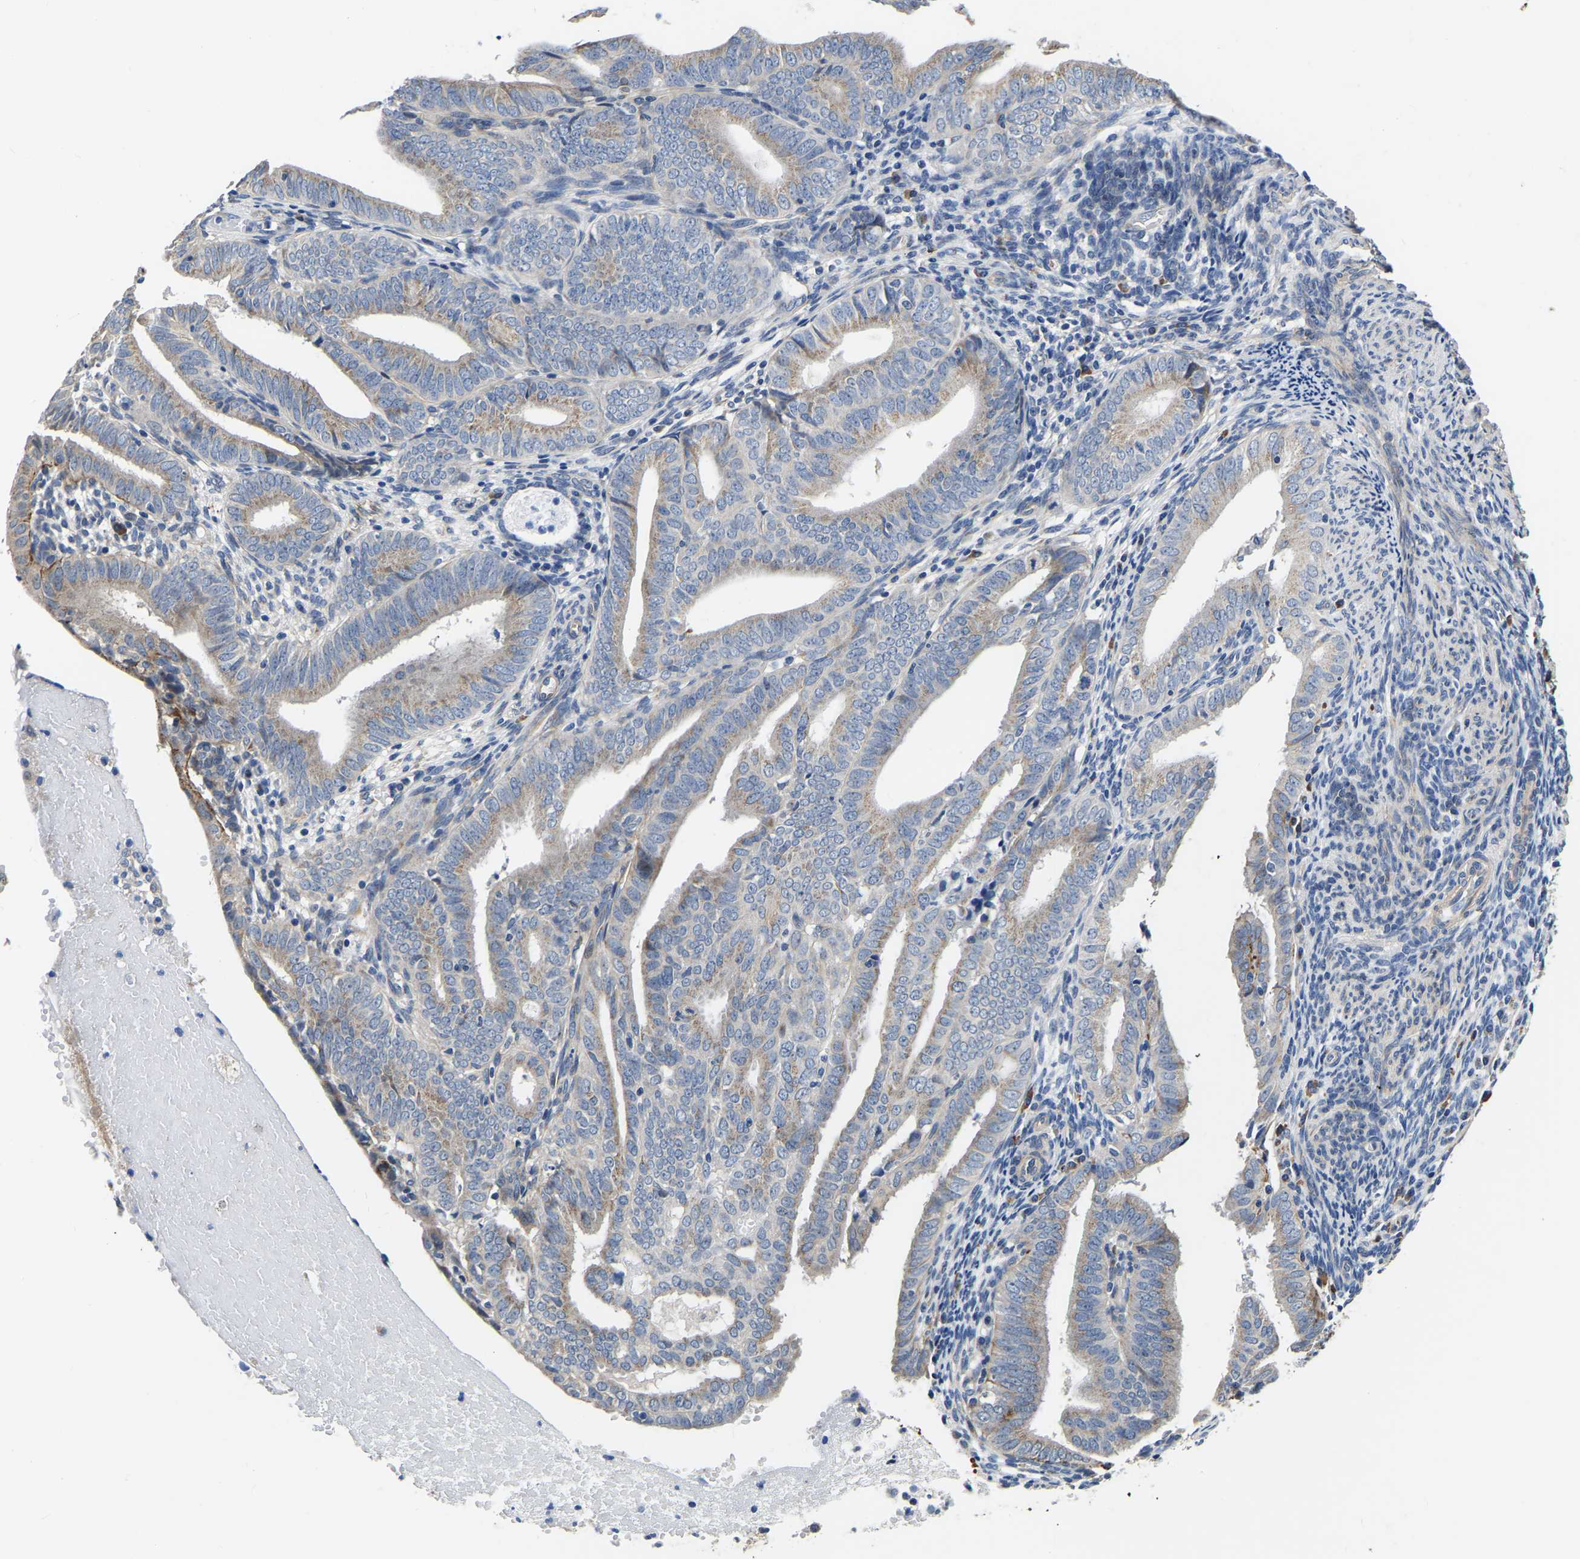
{"staining": {"intensity": "negative", "quantity": "none", "location": "none"}, "tissue": "endometrial cancer", "cell_type": "Tumor cells", "image_type": "cancer", "snomed": [{"axis": "morphology", "description": "Adenocarcinoma, NOS"}, {"axis": "topography", "description": "Endometrium"}], "caption": "Endometrial cancer (adenocarcinoma) was stained to show a protein in brown. There is no significant expression in tumor cells.", "gene": "PDLIM7", "patient": {"sex": "female", "age": 58}}